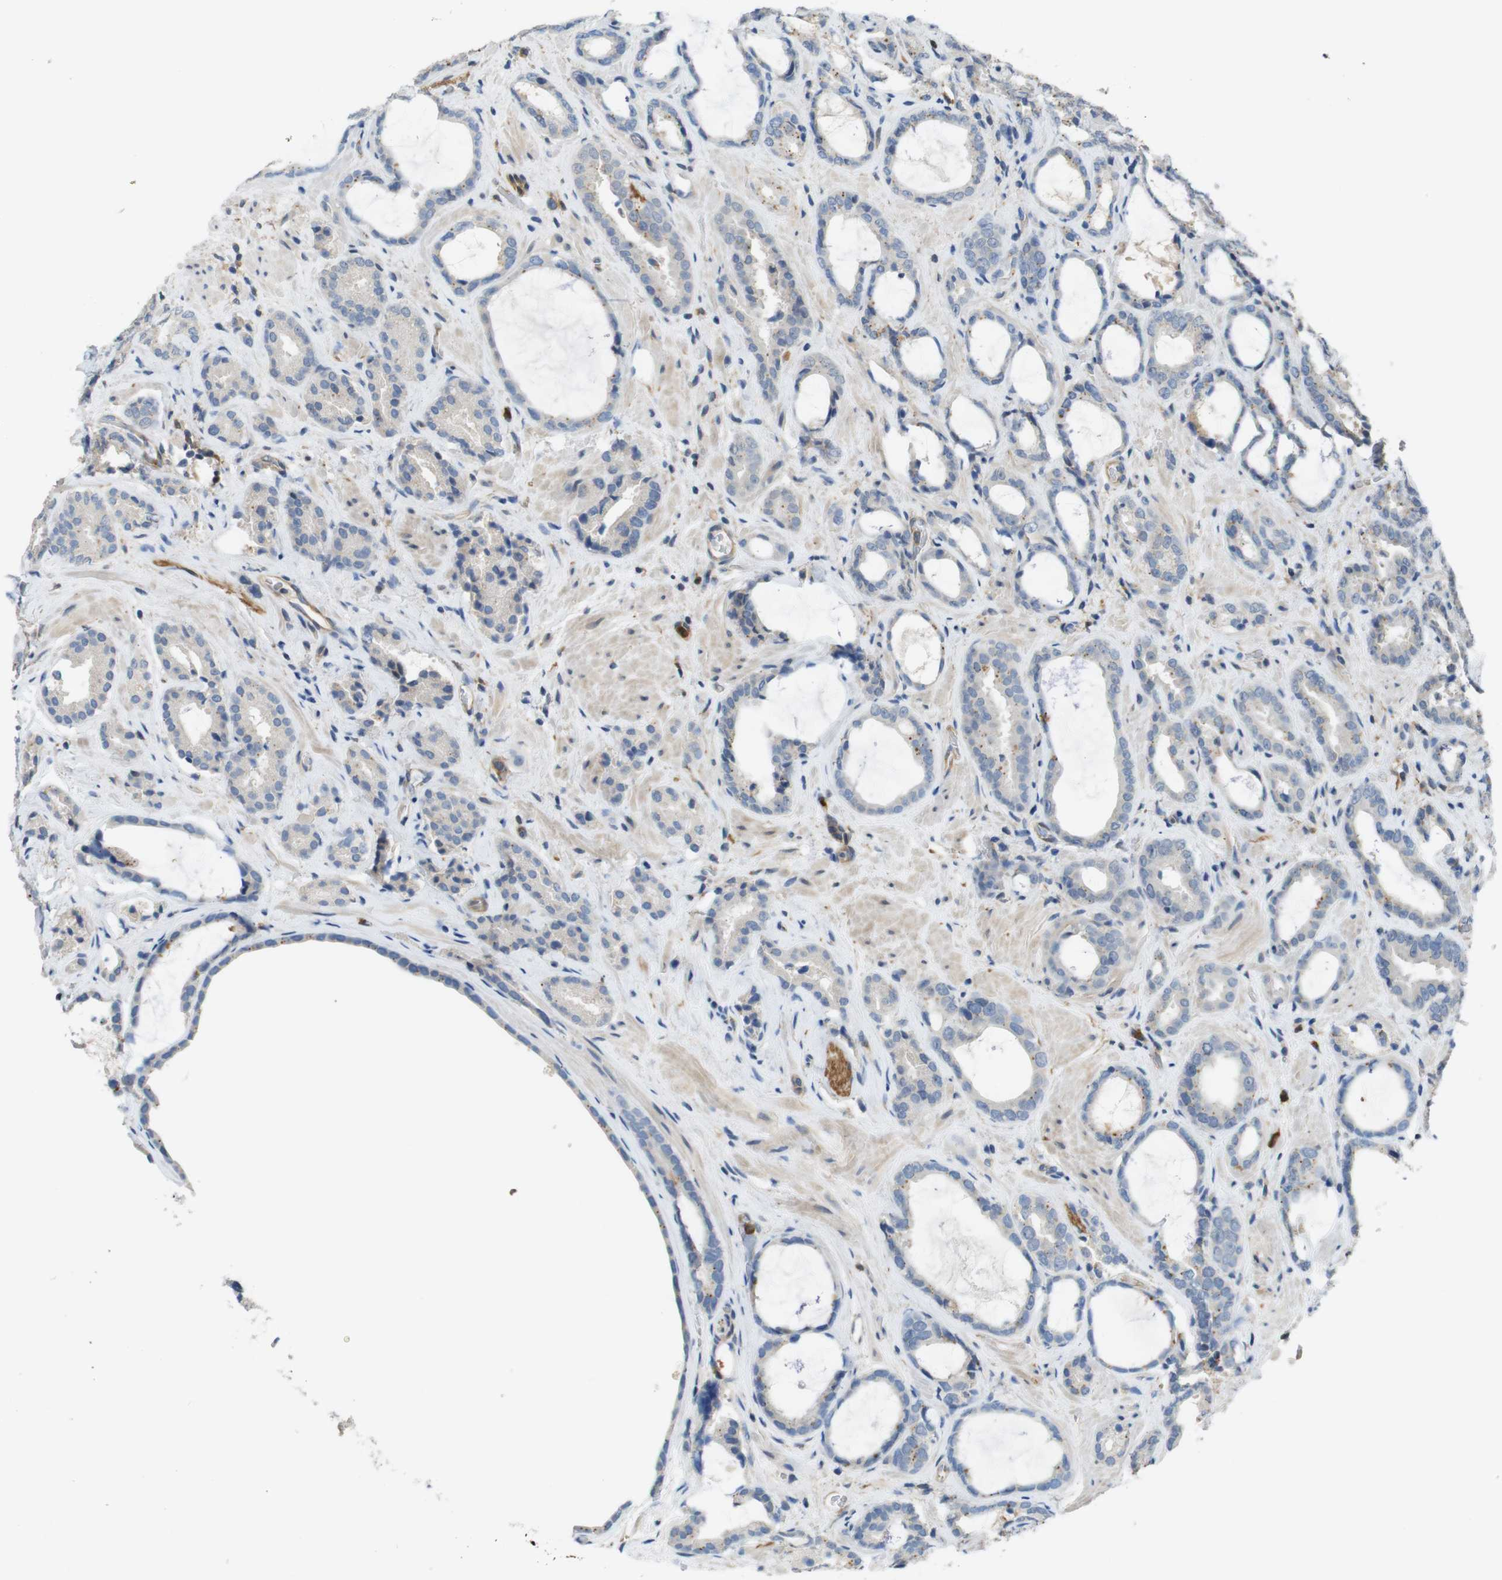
{"staining": {"intensity": "weak", "quantity": "<25%", "location": "cytoplasmic/membranous"}, "tissue": "prostate cancer", "cell_type": "Tumor cells", "image_type": "cancer", "snomed": [{"axis": "morphology", "description": "Adenocarcinoma, Low grade"}, {"axis": "topography", "description": "Prostate"}], "caption": "This is a micrograph of immunohistochemistry (IHC) staining of prostate cancer, which shows no expression in tumor cells. The staining was performed using DAB to visualize the protein expression in brown, while the nuclei were stained in blue with hematoxylin (Magnification: 20x).", "gene": "PCDH10", "patient": {"sex": "male", "age": 60}}